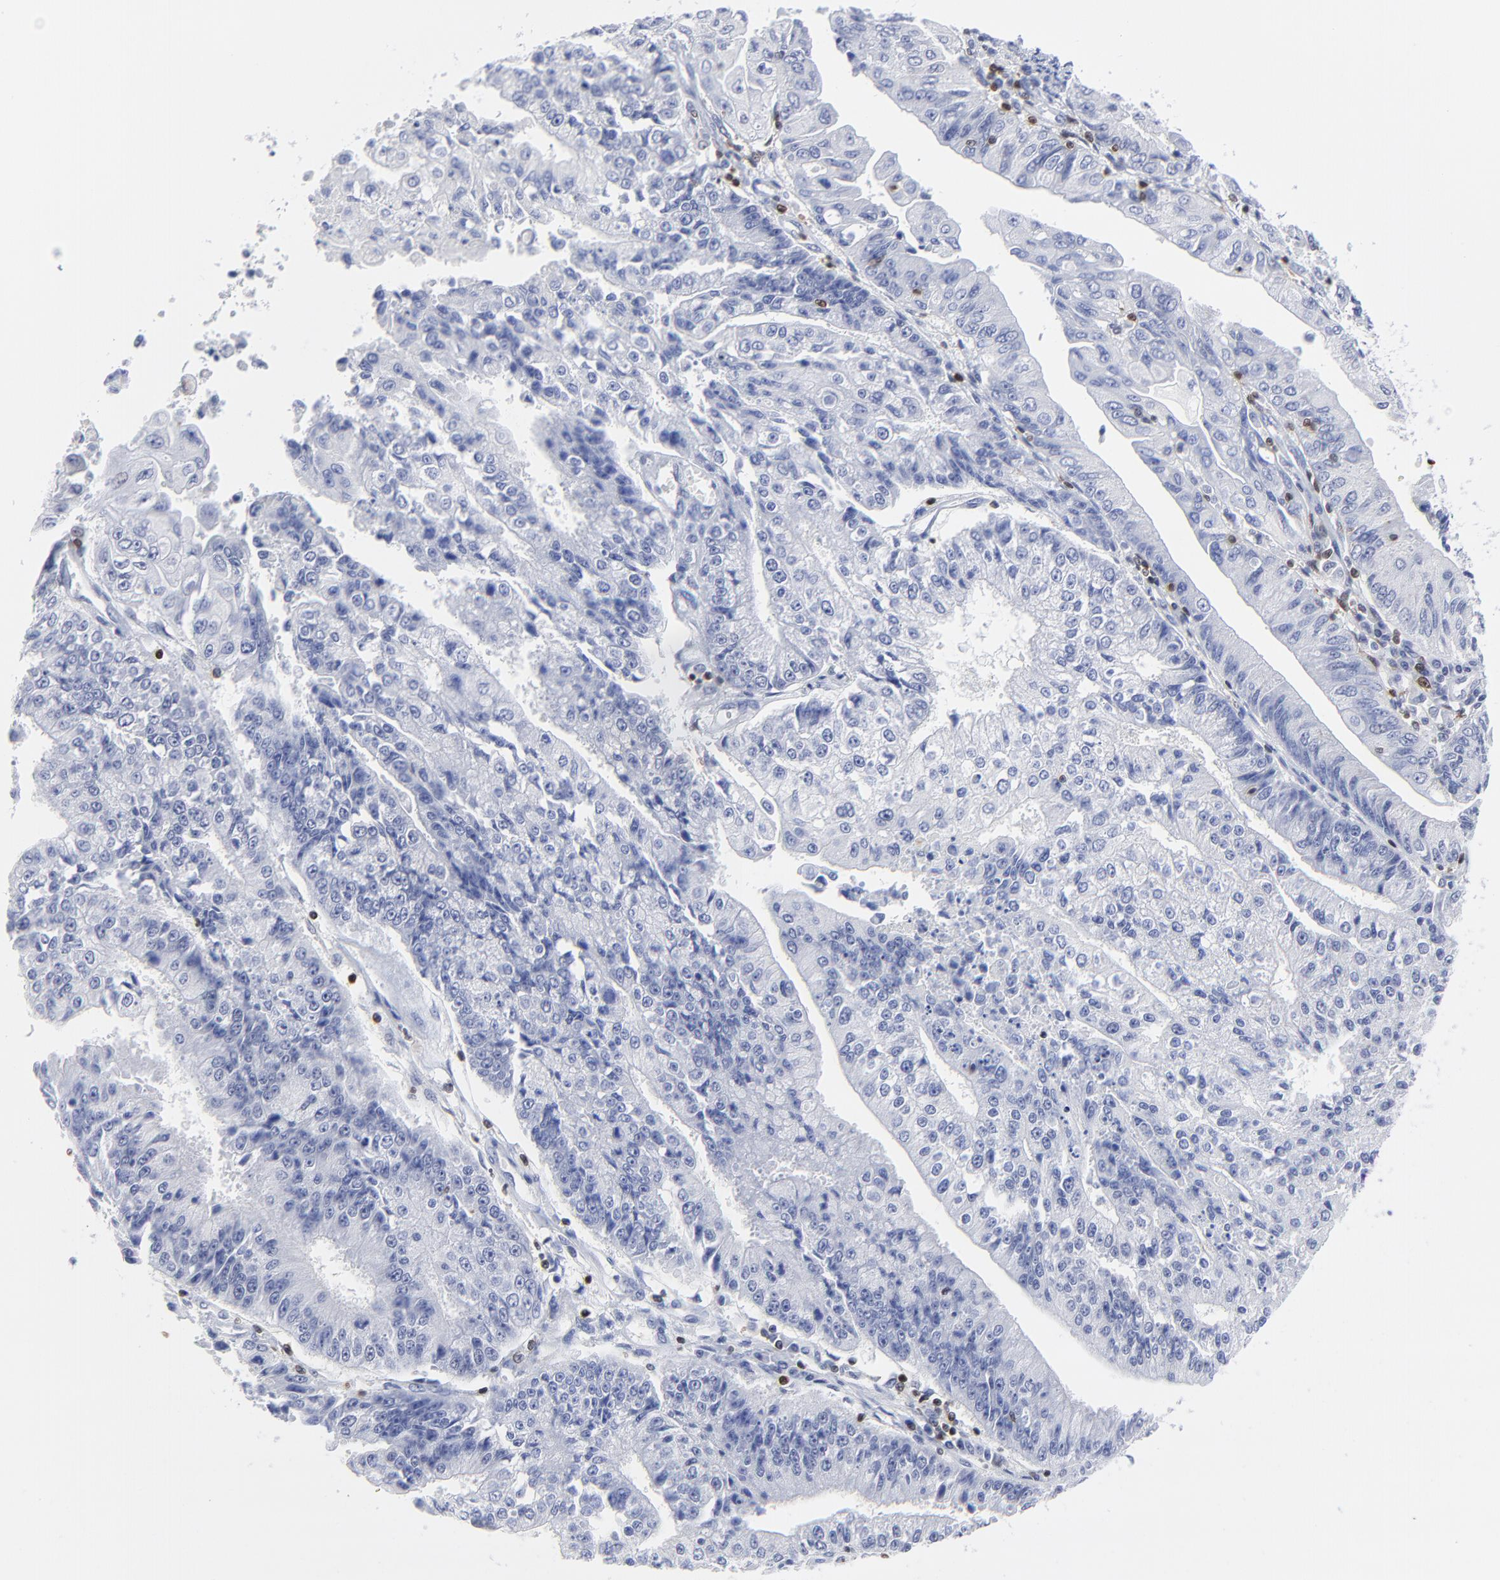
{"staining": {"intensity": "negative", "quantity": "none", "location": "none"}, "tissue": "endometrial cancer", "cell_type": "Tumor cells", "image_type": "cancer", "snomed": [{"axis": "morphology", "description": "Adenocarcinoma, NOS"}, {"axis": "topography", "description": "Endometrium"}], "caption": "There is no significant positivity in tumor cells of endometrial adenocarcinoma.", "gene": "ZAP70", "patient": {"sex": "female", "age": 75}}